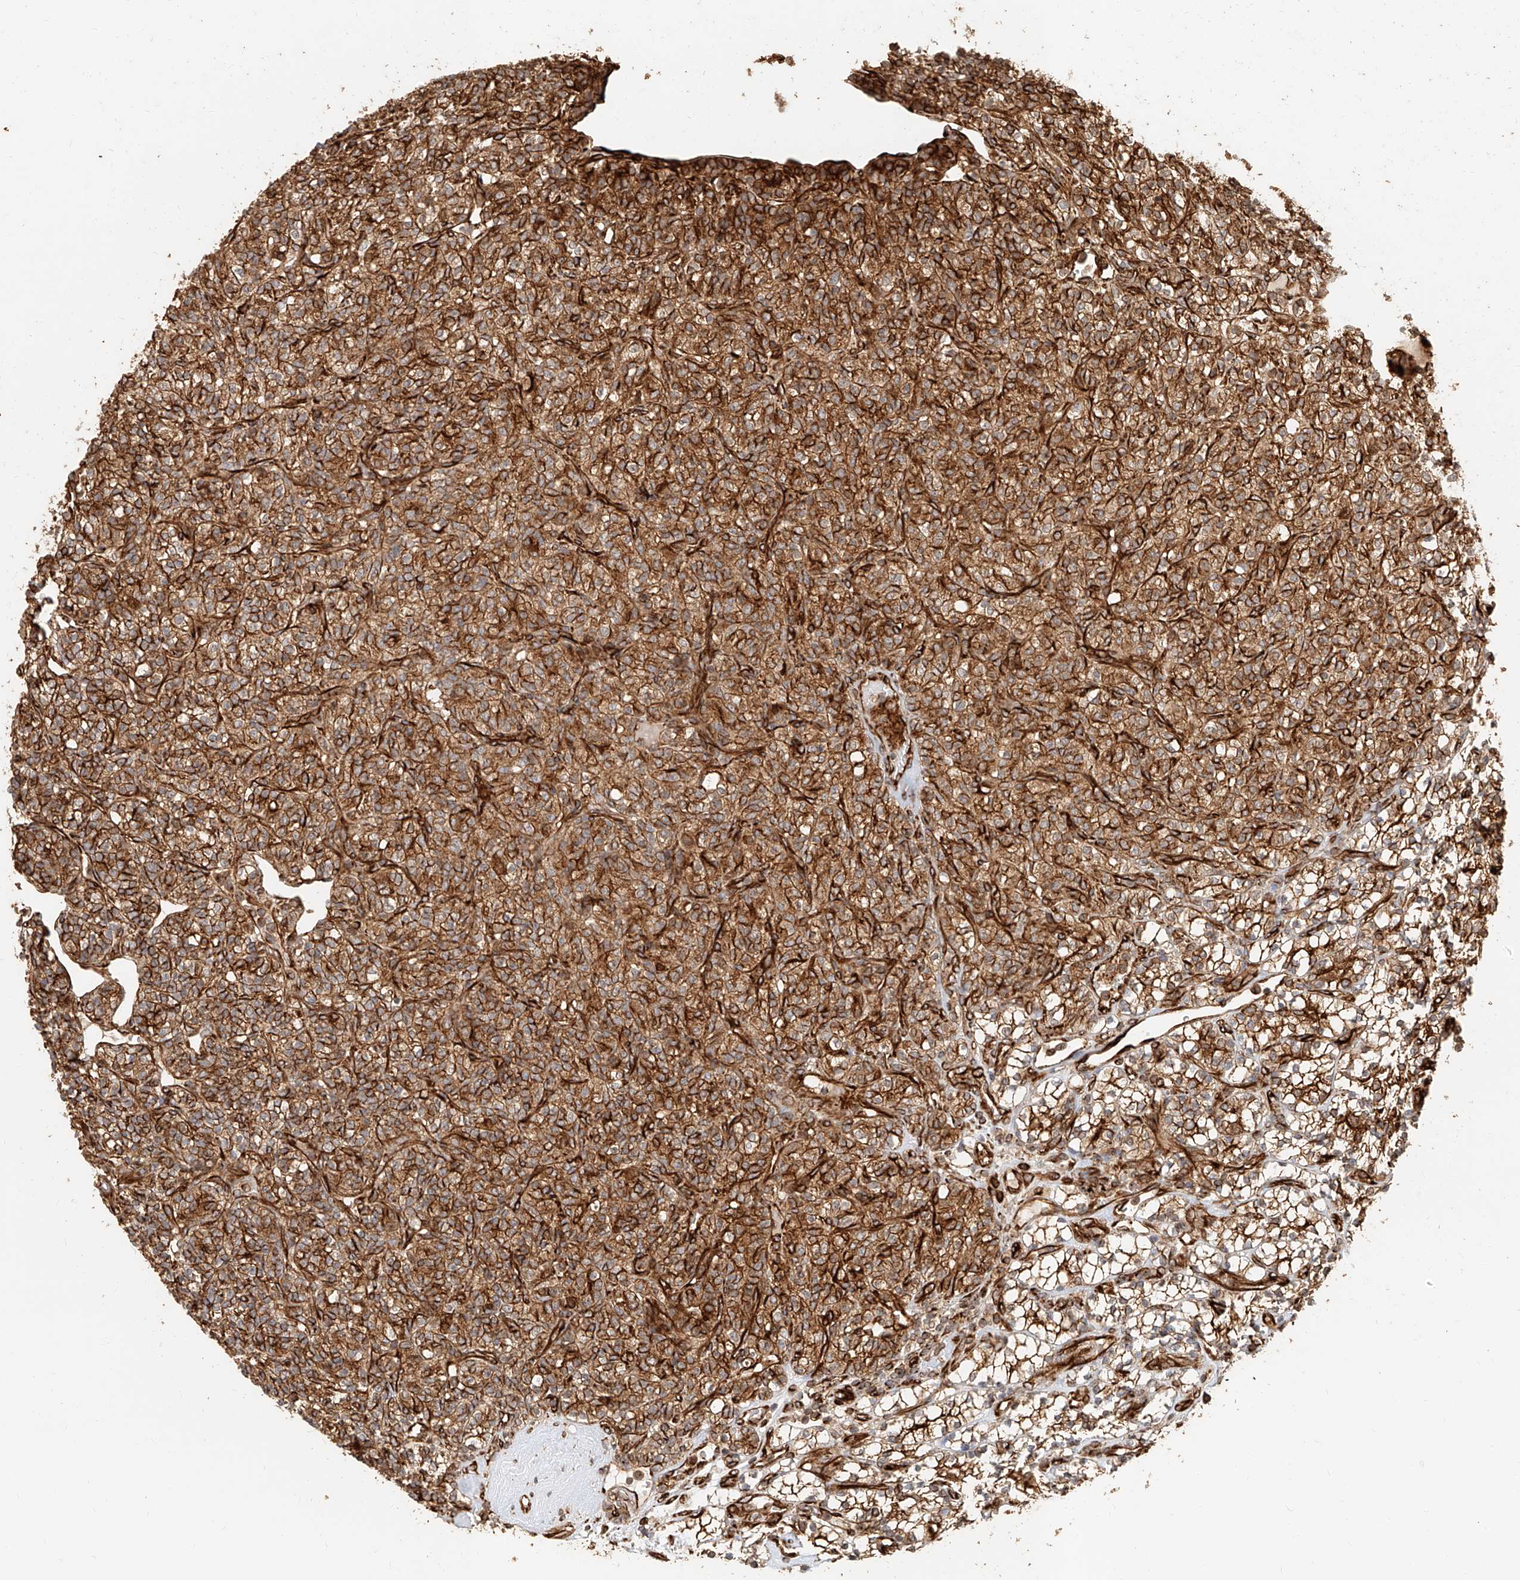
{"staining": {"intensity": "strong", "quantity": ">75%", "location": "cytoplasmic/membranous"}, "tissue": "renal cancer", "cell_type": "Tumor cells", "image_type": "cancer", "snomed": [{"axis": "morphology", "description": "Adenocarcinoma, NOS"}, {"axis": "topography", "description": "Kidney"}], "caption": "Renal adenocarcinoma stained with a brown dye shows strong cytoplasmic/membranous positive expression in approximately >75% of tumor cells.", "gene": "NAP1L1", "patient": {"sex": "male", "age": 77}}